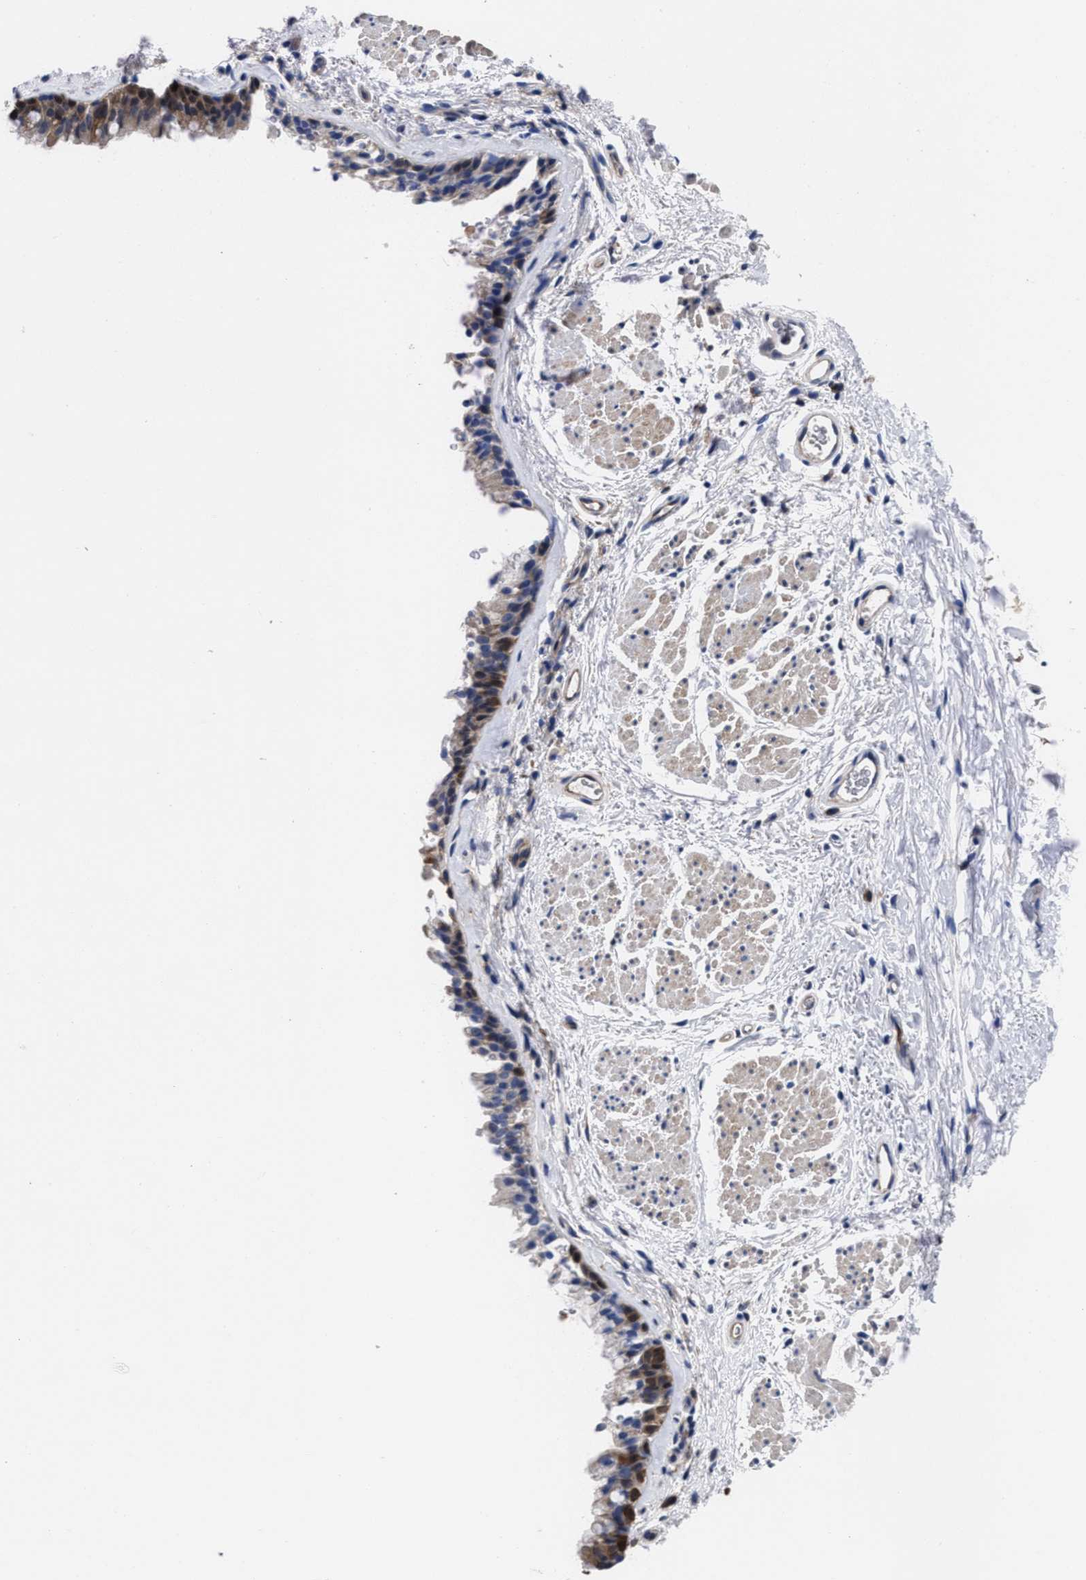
{"staining": {"intensity": "moderate", "quantity": ">75%", "location": "cytoplasmic/membranous"}, "tissue": "bronchus", "cell_type": "Respiratory epithelial cells", "image_type": "normal", "snomed": [{"axis": "morphology", "description": "Normal tissue, NOS"}, {"axis": "topography", "description": "Cartilage tissue"}, {"axis": "topography", "description": "Bronchus"}], "caption": "Immunohistochemical staining of unremarkable bronchus demonstrates >75% levels of moderate cytoplasmic/membranous protein positivity in about >75% of respiratory epithelial cells. (DAB IHC, brown staining for protein, blue staining for nuclei).", "gene": "TXNDC17", "patient": {"sex": "female", "age": 53}}